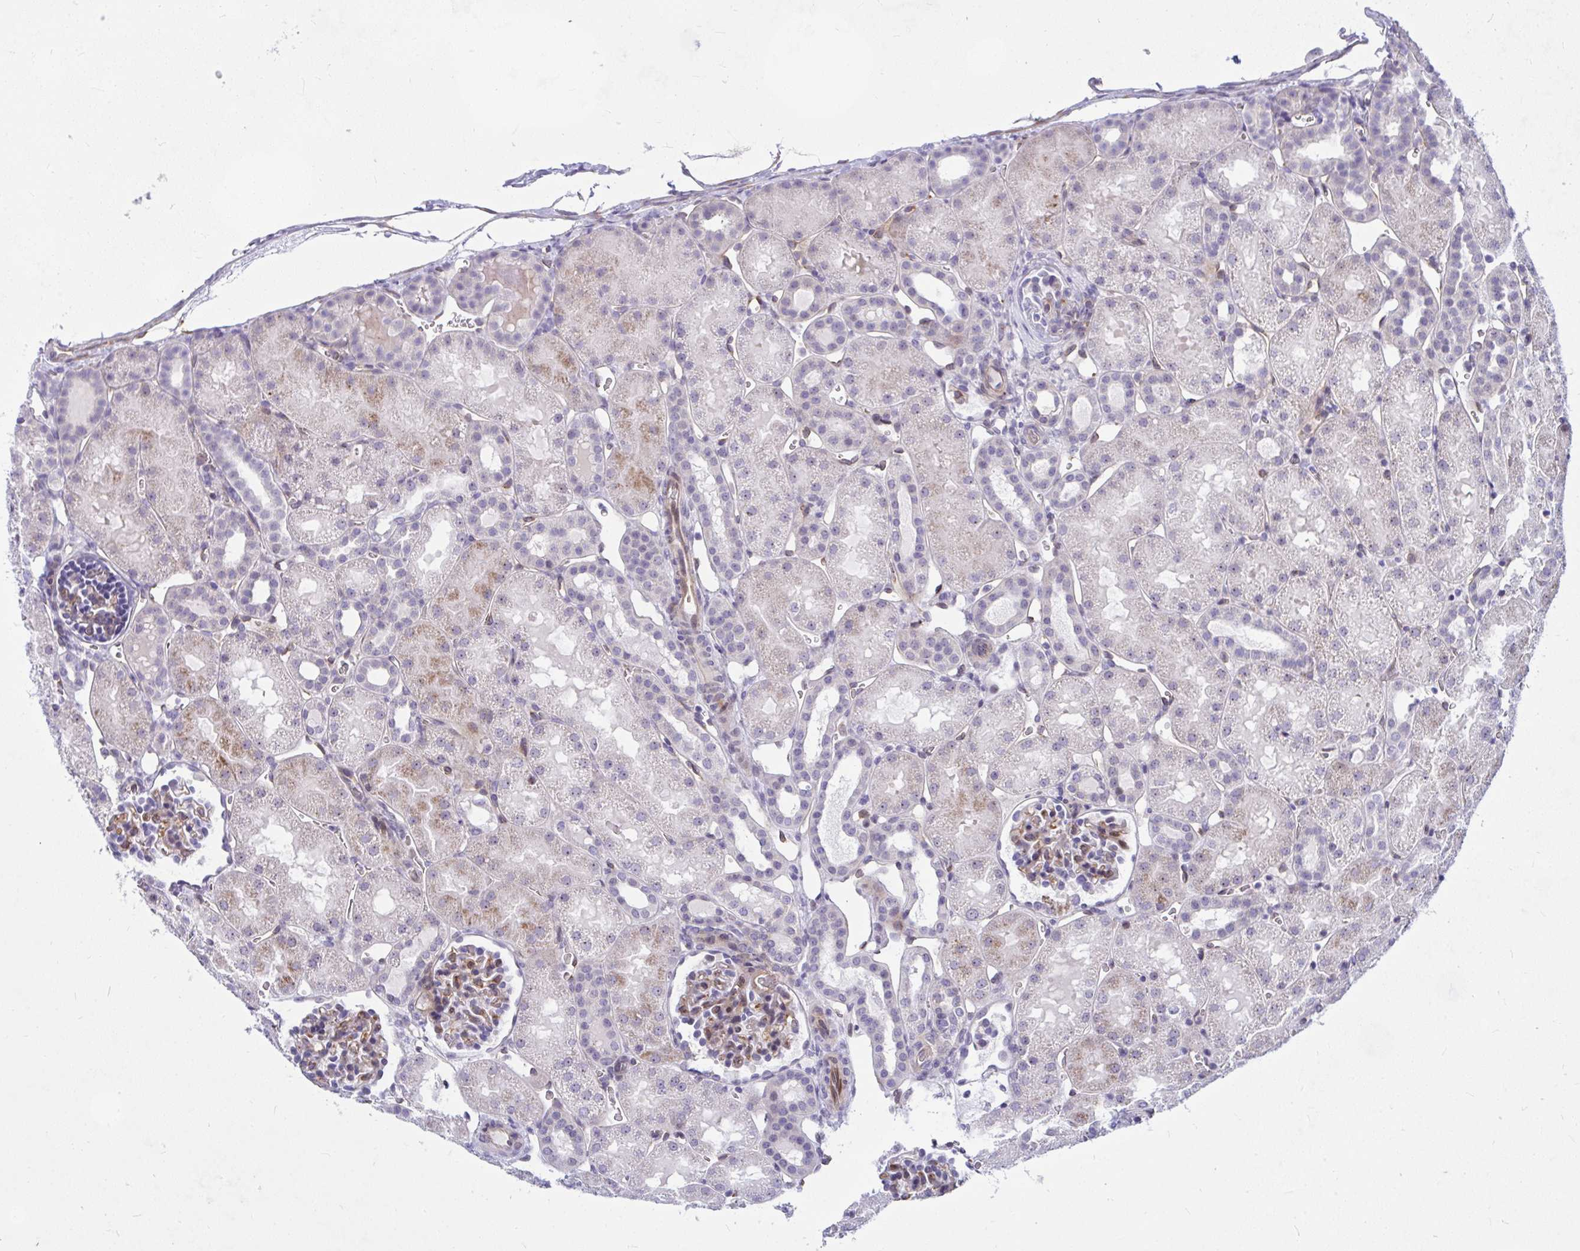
{"staining": {"intensity": "moderate", "quantity": "25%-75%", "location": "cytoplasmic/membranous"}, "tissue": "kidney", "cell_type": "Cells in glomeruli", "image_type": "normal", "snomed": [{"axis": "morphology", "description": "Normal tissue, NOS"}, {"axis": "topography", "description": "Kidney"}], "caption": "High-magnification brightfield microscopy of benign kidney stained with DAB (brown) and counterstained with hematoxylin (blue). cells in glomeruli exhibit moderate cytoplasmic/membranous positivity is appreciated in approximately25%-75% of cells. The staining is performed using DAB (3,3'-diaminobenzidine) brown chromogen to label protein expression. The nuclei are counter-stained blue using hematoxylin.", "gene": "NFXL1", "patient": {"sex": "male", "age": 2}}